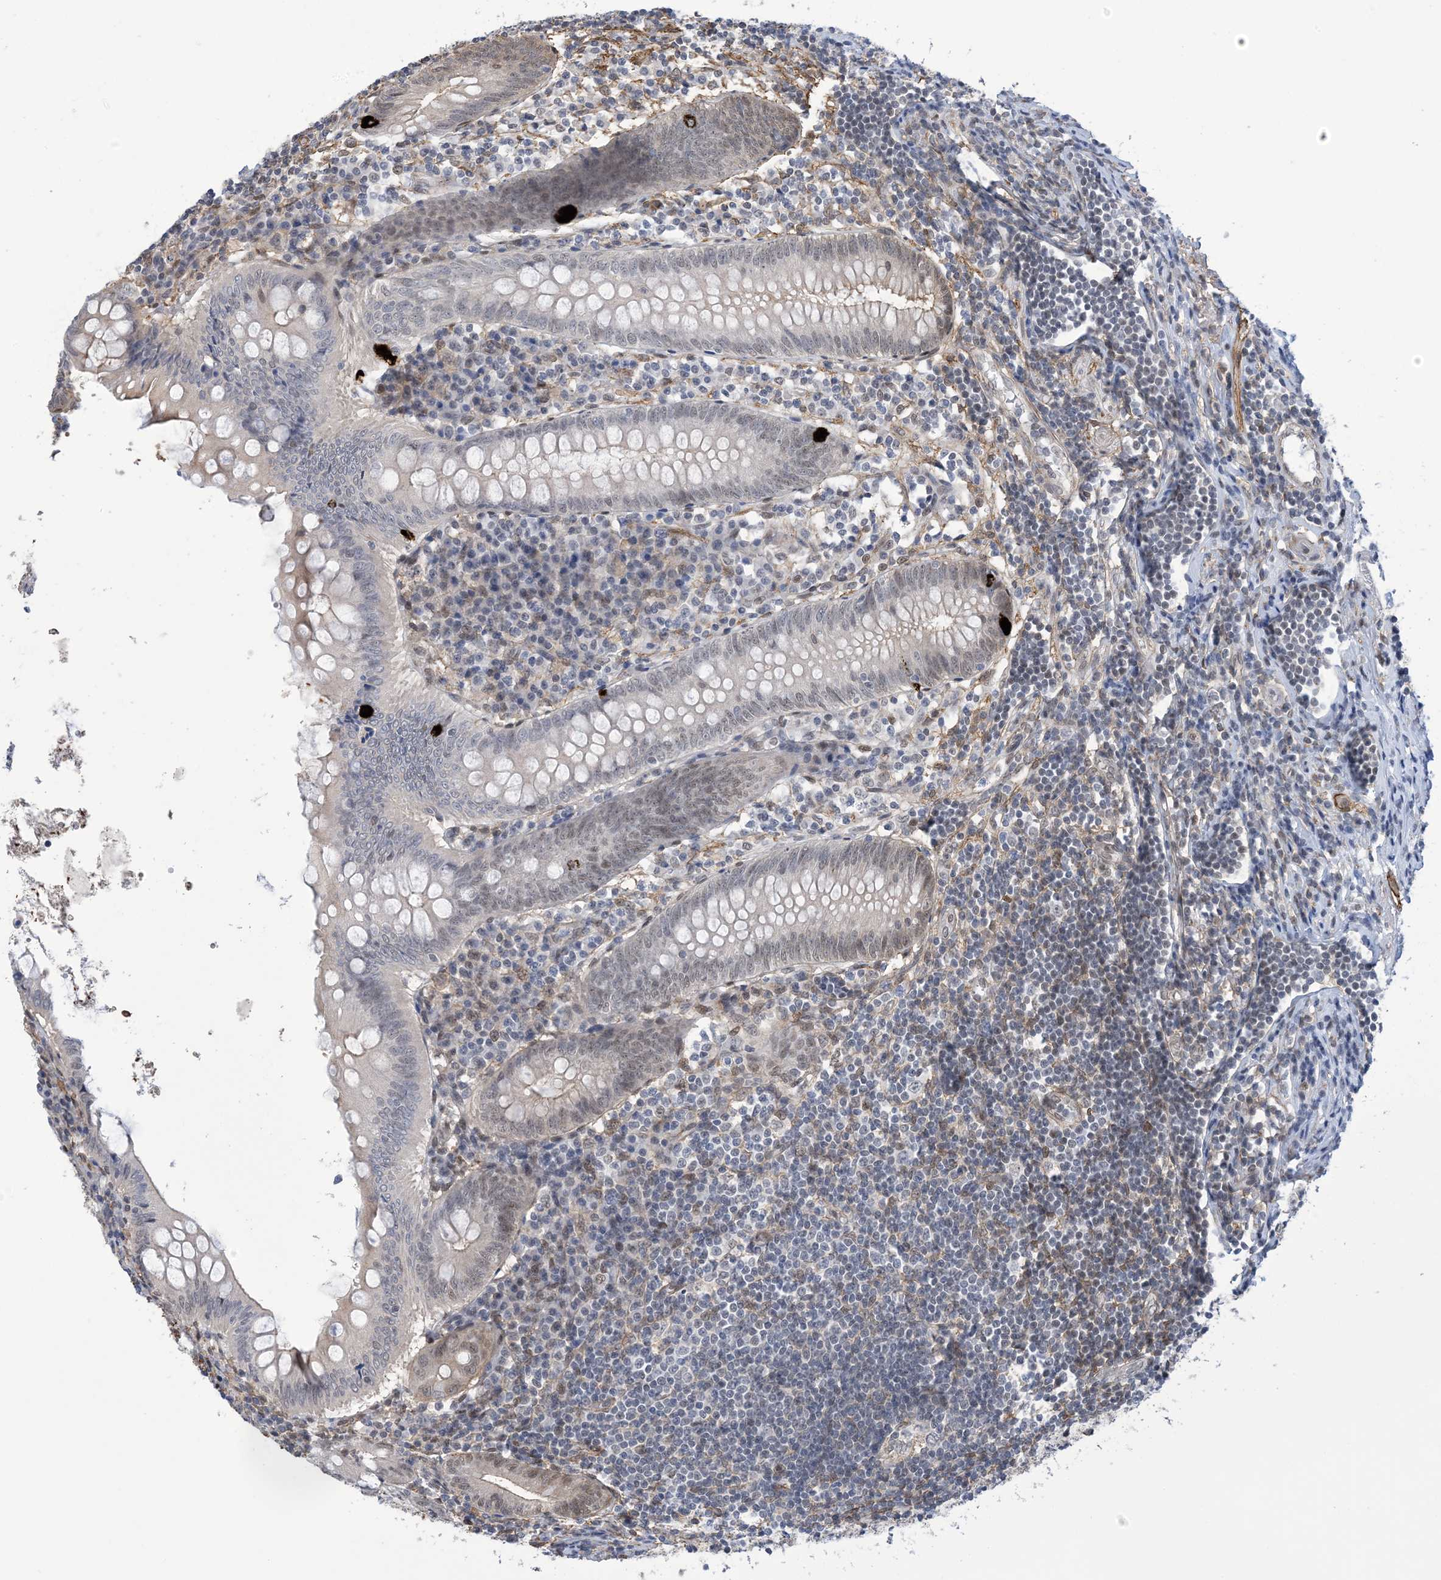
{"staining": {"intensity": "strong", "quantity": "<25%", "location": "cytoplasmic/membranous"}, "tissue": "appendix", "cell_type": "Glandular cells", "image_type": "normal", "snomed": [{"axis": "morphology", "description": "Normal tissue, NOS"}, {"axis": "topography", "description": "Appendix"}], "caption": "A medium amount of strong cytoplasmic/membranous positivity is present in approximately <25% of glandular cells in benign appendix.", "gene": "ZNF8", "patient": {"sex": "female", "age": 54}}